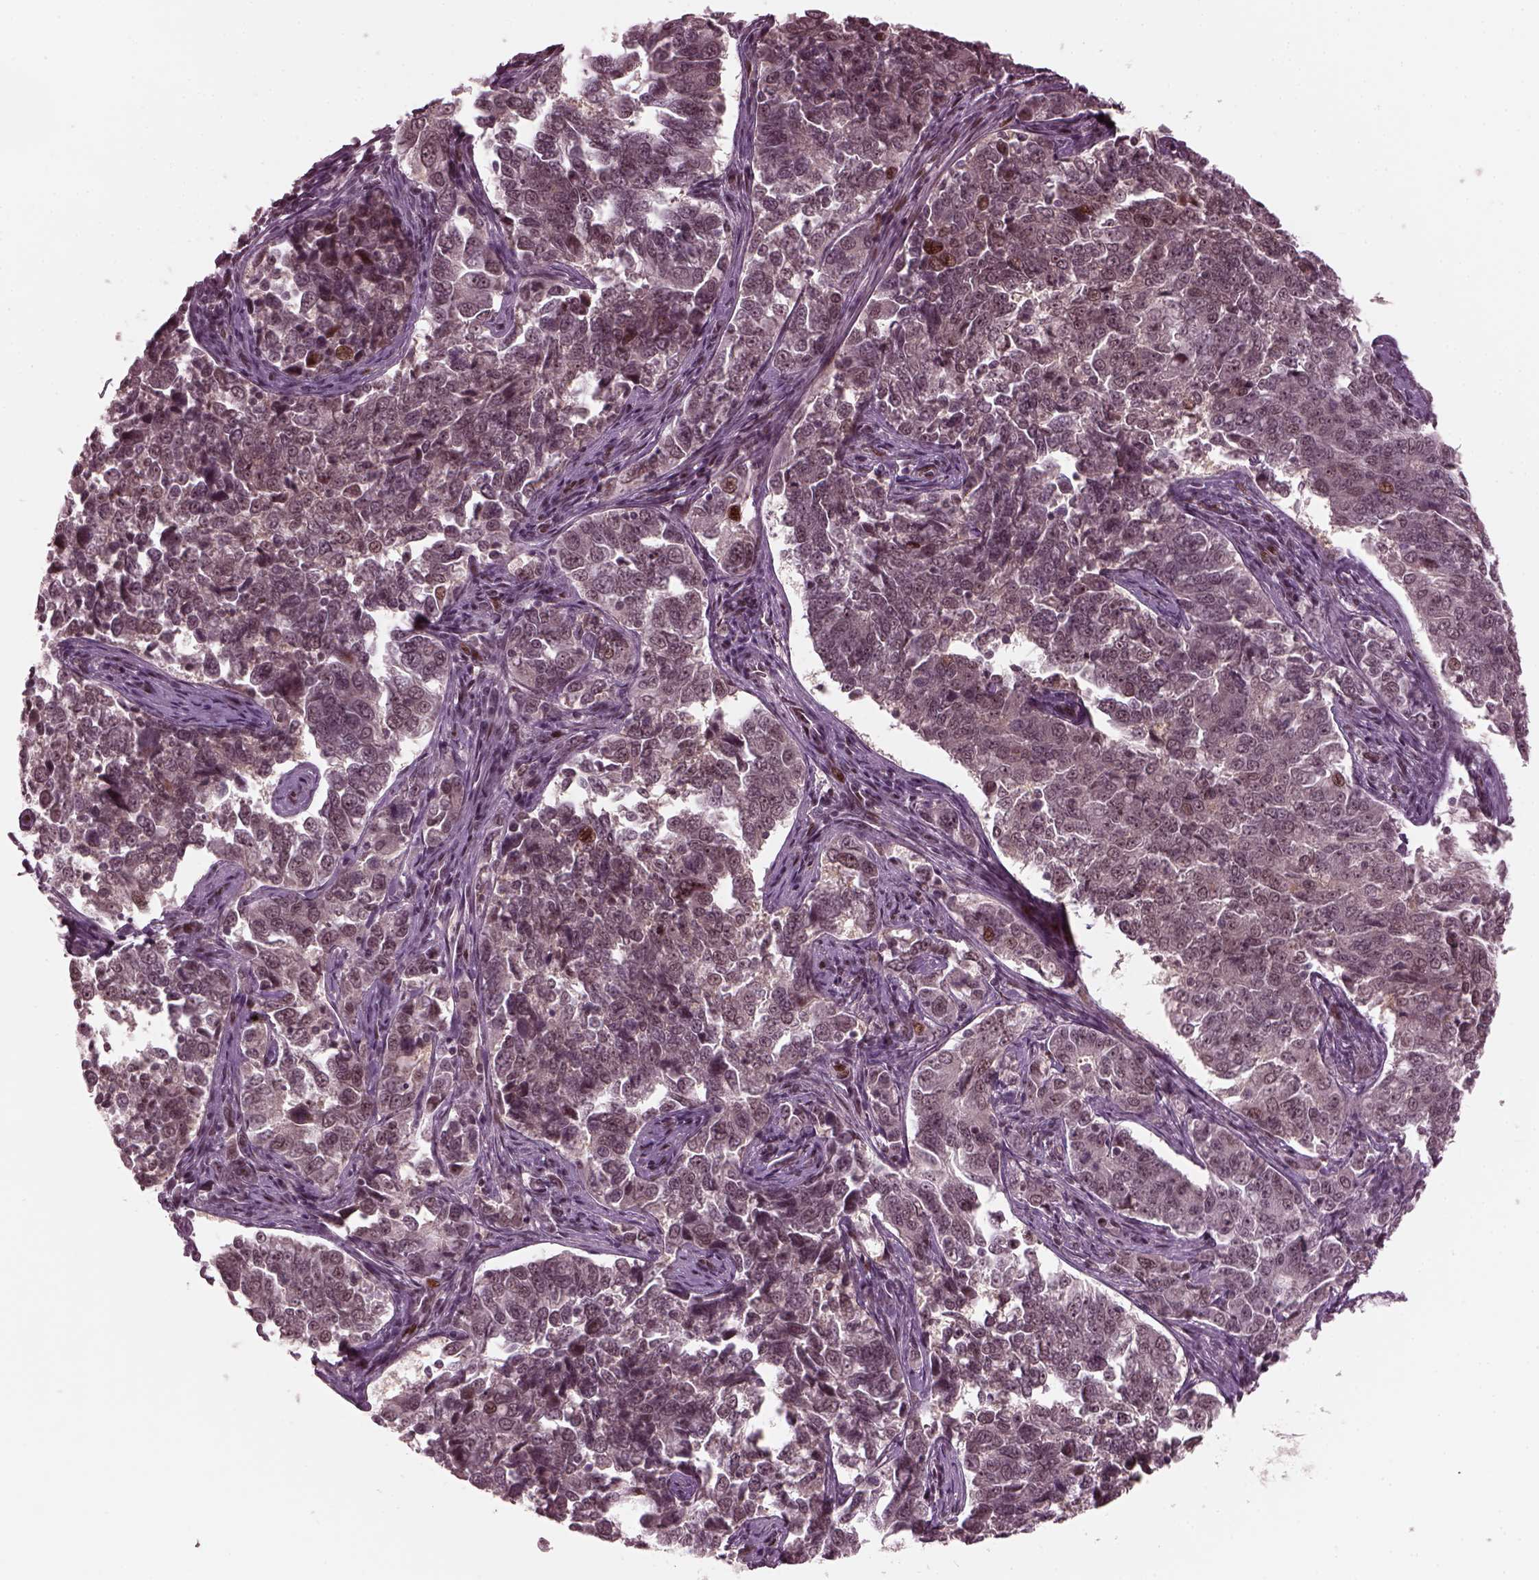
{"staining": {"intensity": "moderate", "quantity": "<25%", "location": "nuclear"}, "tissue": "endometrial cancer", "cell_type": "Tumor cells", "image_type": "cancer", "snomed": [{"axis": "morphology", "description": "Adenocarcinoma, NOS"}, {"axis": "topography", "description": "Endometrium"}], "caption": "Tumor cells demonstrate low levels of moderate nuclear expression in approximately <25% of cells in endometrial cancer (adenocarcinoma).", "gene": "TRIB3", "patient": {"sex": "female", "age": 43}}